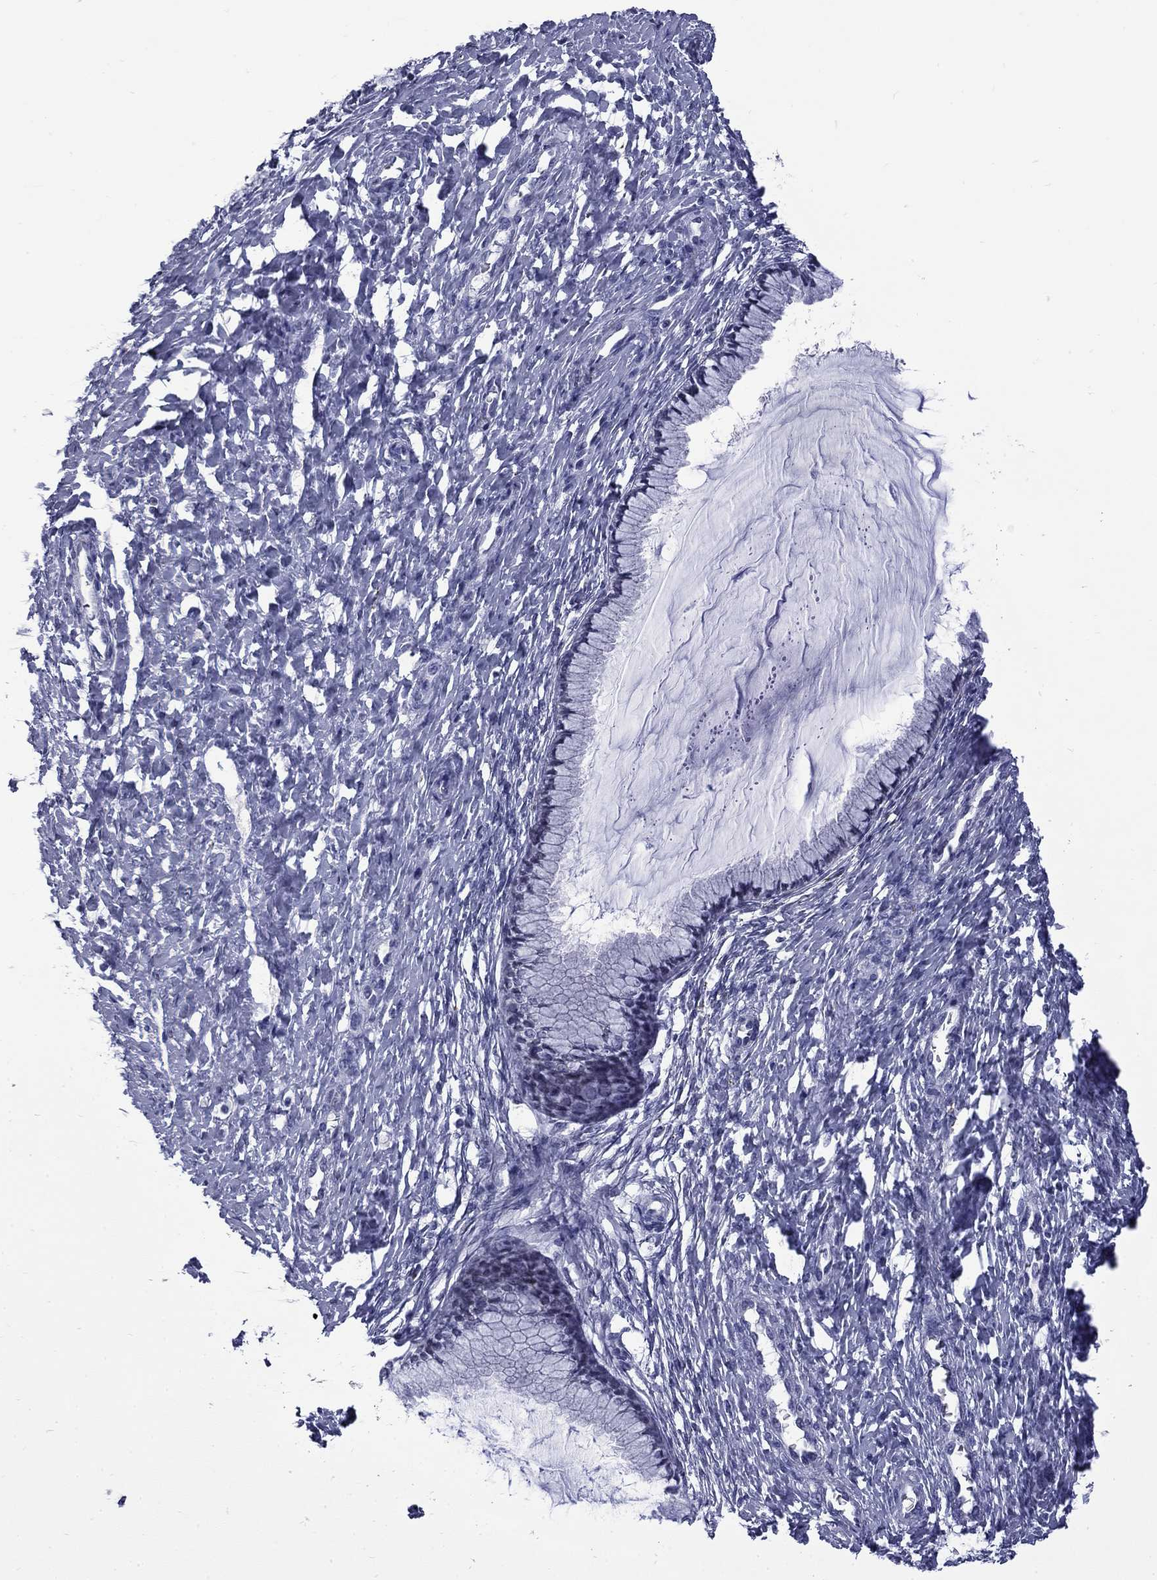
{"staining": {"intensity": "negative", "quantity": "none", "location": "none"}, "tissue": "cervix", "cell_type": "Glandular cells", "image_type": "normal", "snomed": [{"axis": "morphology", "description": "Normal tissue, NOS"}, {"axis": "topography", "description": "Cervix"}], "caption": "Immunohistochemistry (IHC) histopathology image of unremarkable cervix: cervix stained with DAB shows no significant protein staining in glandular cells.", "gene": "MGARP", "patient": {"sex": "female", "age": 37}}